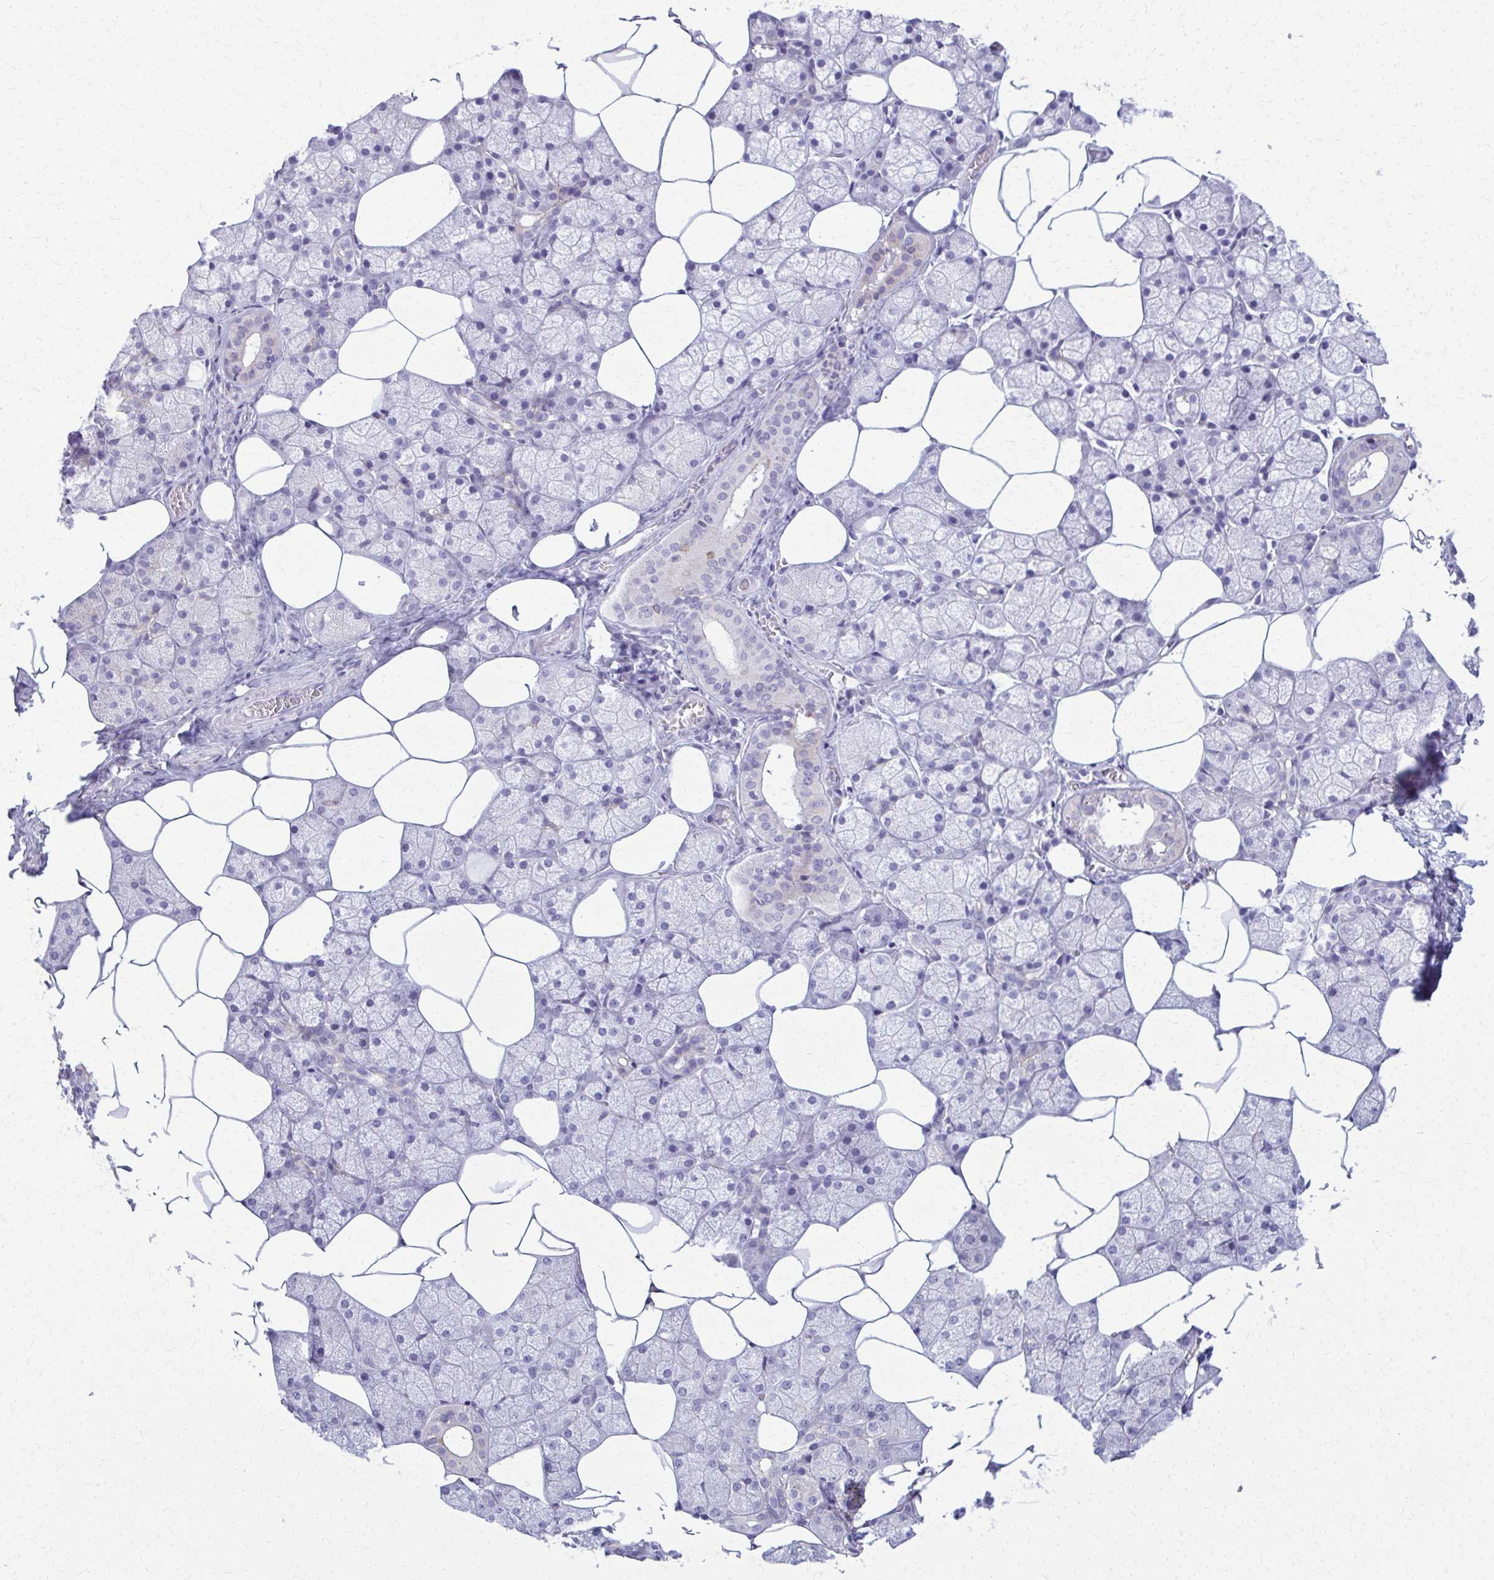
{"staining": {"intensity": "negative", "quantity": "none", "location": "none"}, "tissue": "salivary gland", "cell_type": "Glandular cells", "image_type": "normal", "snomed": [{"axis": "morphology", "description": "Normal tissue, NOS"}, {"axis": "topography", "description": "Salivary gland"}], "caption": "A histopathology image of salivary gland stained for a protein displays no brown staining in glandular cells. Nuclei are stained in blue.", "gene": "ENSG00000275249", "patient": {"sex": "female", "age": 43}}